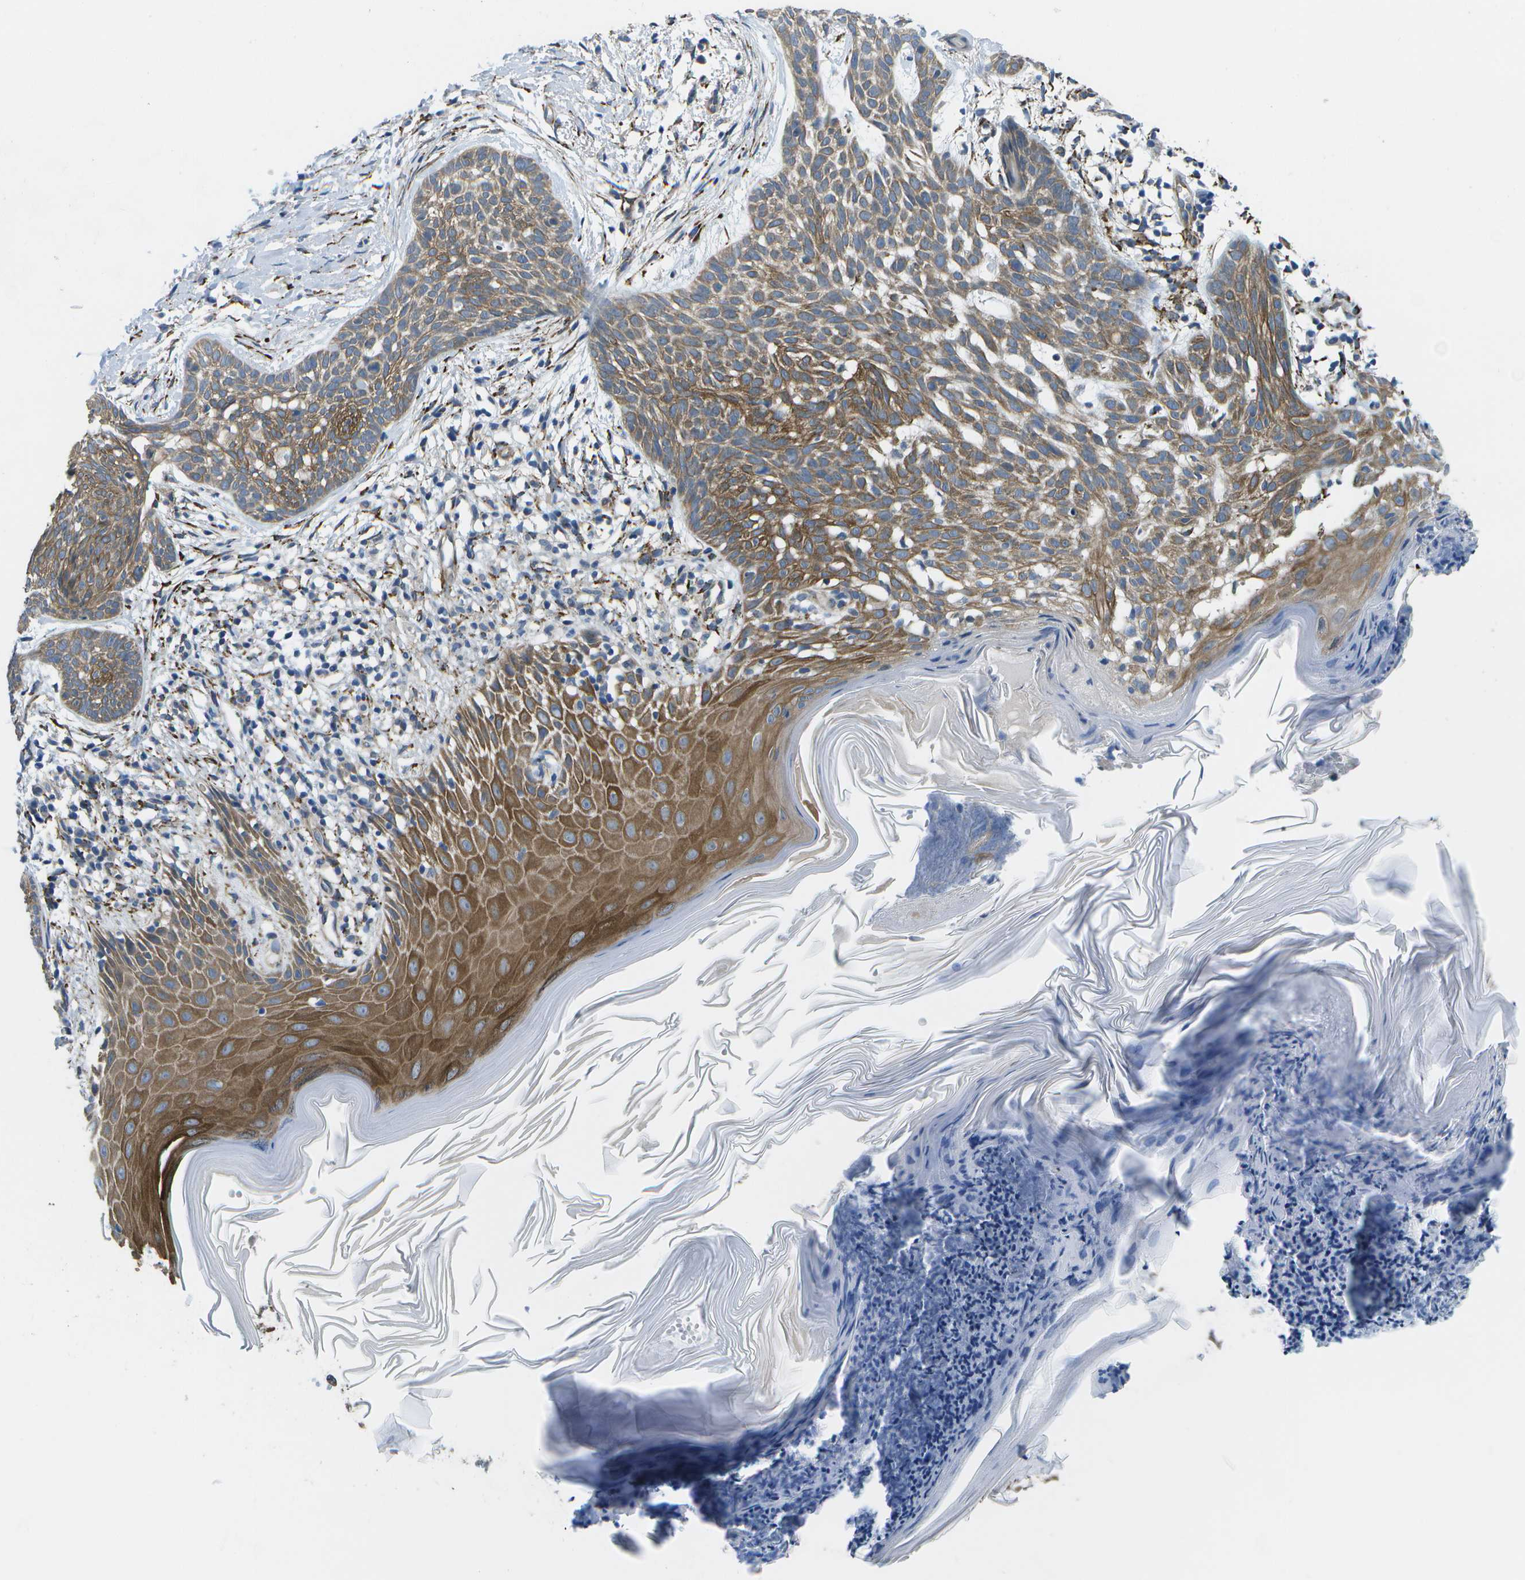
{"staining": {"intensity": "moderate", "quantity": ">75%", "location": "cytoplasmic/membranous"}, "tissue": "skin cancer", "cell_type": "Tumor cells", "image_type": "cancer", "snomed": [{"axis": "morphology", "description": "Basal cell carcinoma"}, {"axis": "topography", "description": "Skin"}], "caption": "Skin cancer was stained to show a protein in brown. There is medium levels of moderate cytoplasmic/membranous positivity in approximately >75% of tumor cells.", "gene": "P3H1", "patient": {"sex": "female", "age": 59}}